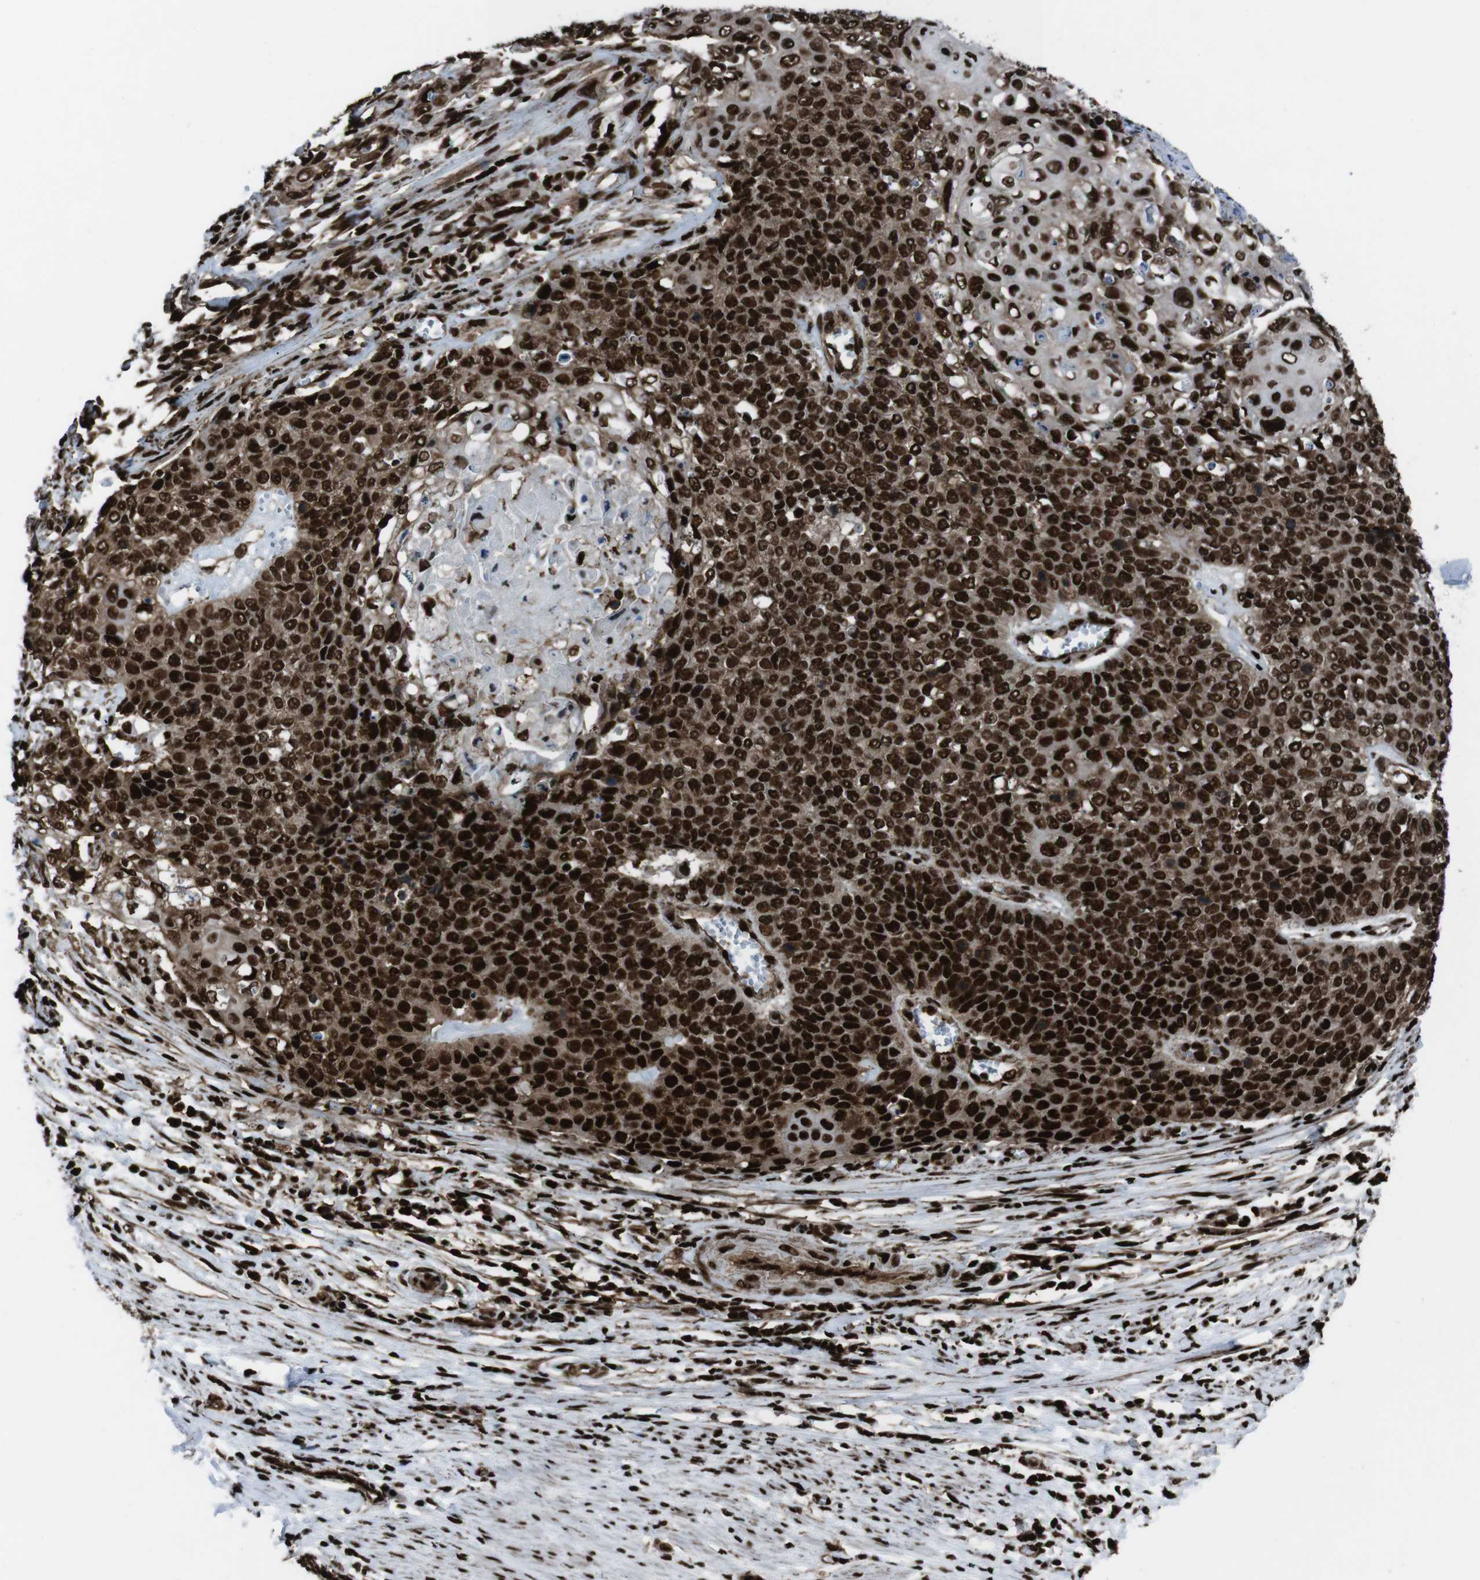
{"staining": {"intensity": "strong", "quantity": ">75%", "location": "cytoplasmic/membranous,nuclear"}, "tissue": "cervical cancer", "cell_type": "Tumor cells", "image_type": "cancer", "snomed": [{"axis": "morphology", "description": "Squamous cell carcinoma, NOS"}, {"axis": "topography", "description": "Cervix"}], "caption": "This image demonstrates IHC staining of cervical cancer, with high strong cytoplasmic/membranous and nuclear expression in about >75% of tumor cells.", "gene": "HNRNPU", "patient": {"sex": "female", "age": 39}}